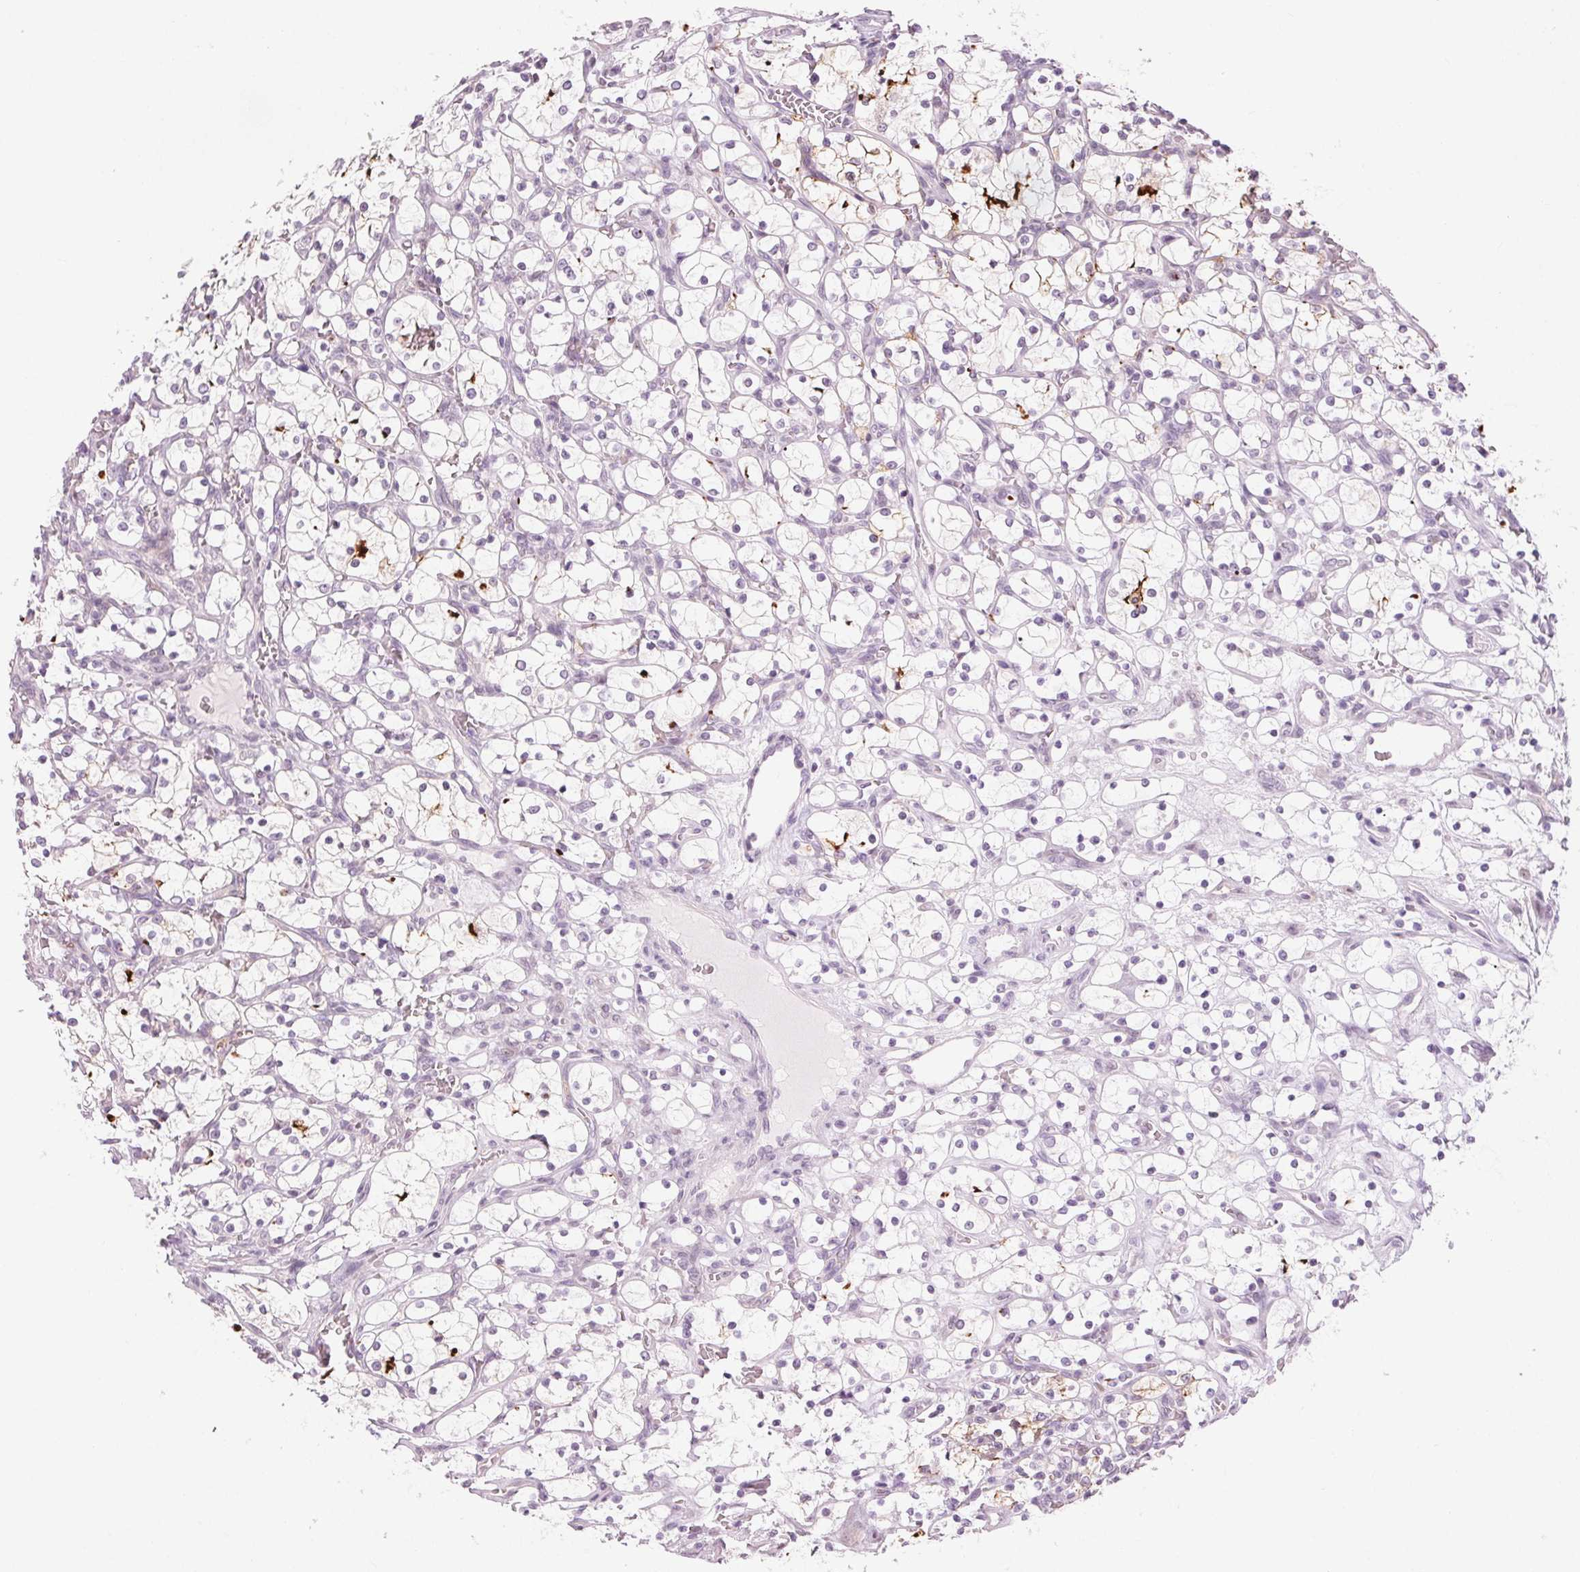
{"staining": {"intensity": "negative", "quantity": "none", "location": "none"}, "tissue": "renal cancer", "cell_type": "Tumor cells", "image_type": "cancer", "snomed": [{"axis": "morphology", "description": "Adenocarcinoma, NOS"}, {"axis": "topography", "description": "Kidney"}], "caption": "Immunohistochemical staining of human renal cancer (adenocarcinoma) demonstrates no significant positivity in tumor cells. (Stains: DAB IHC with hematoxylin counter stain, Microscopy: brightfield microscopy at high magnification).", "gene": "SLC6A19", "patient": {"sex": "female", "age": 69}}